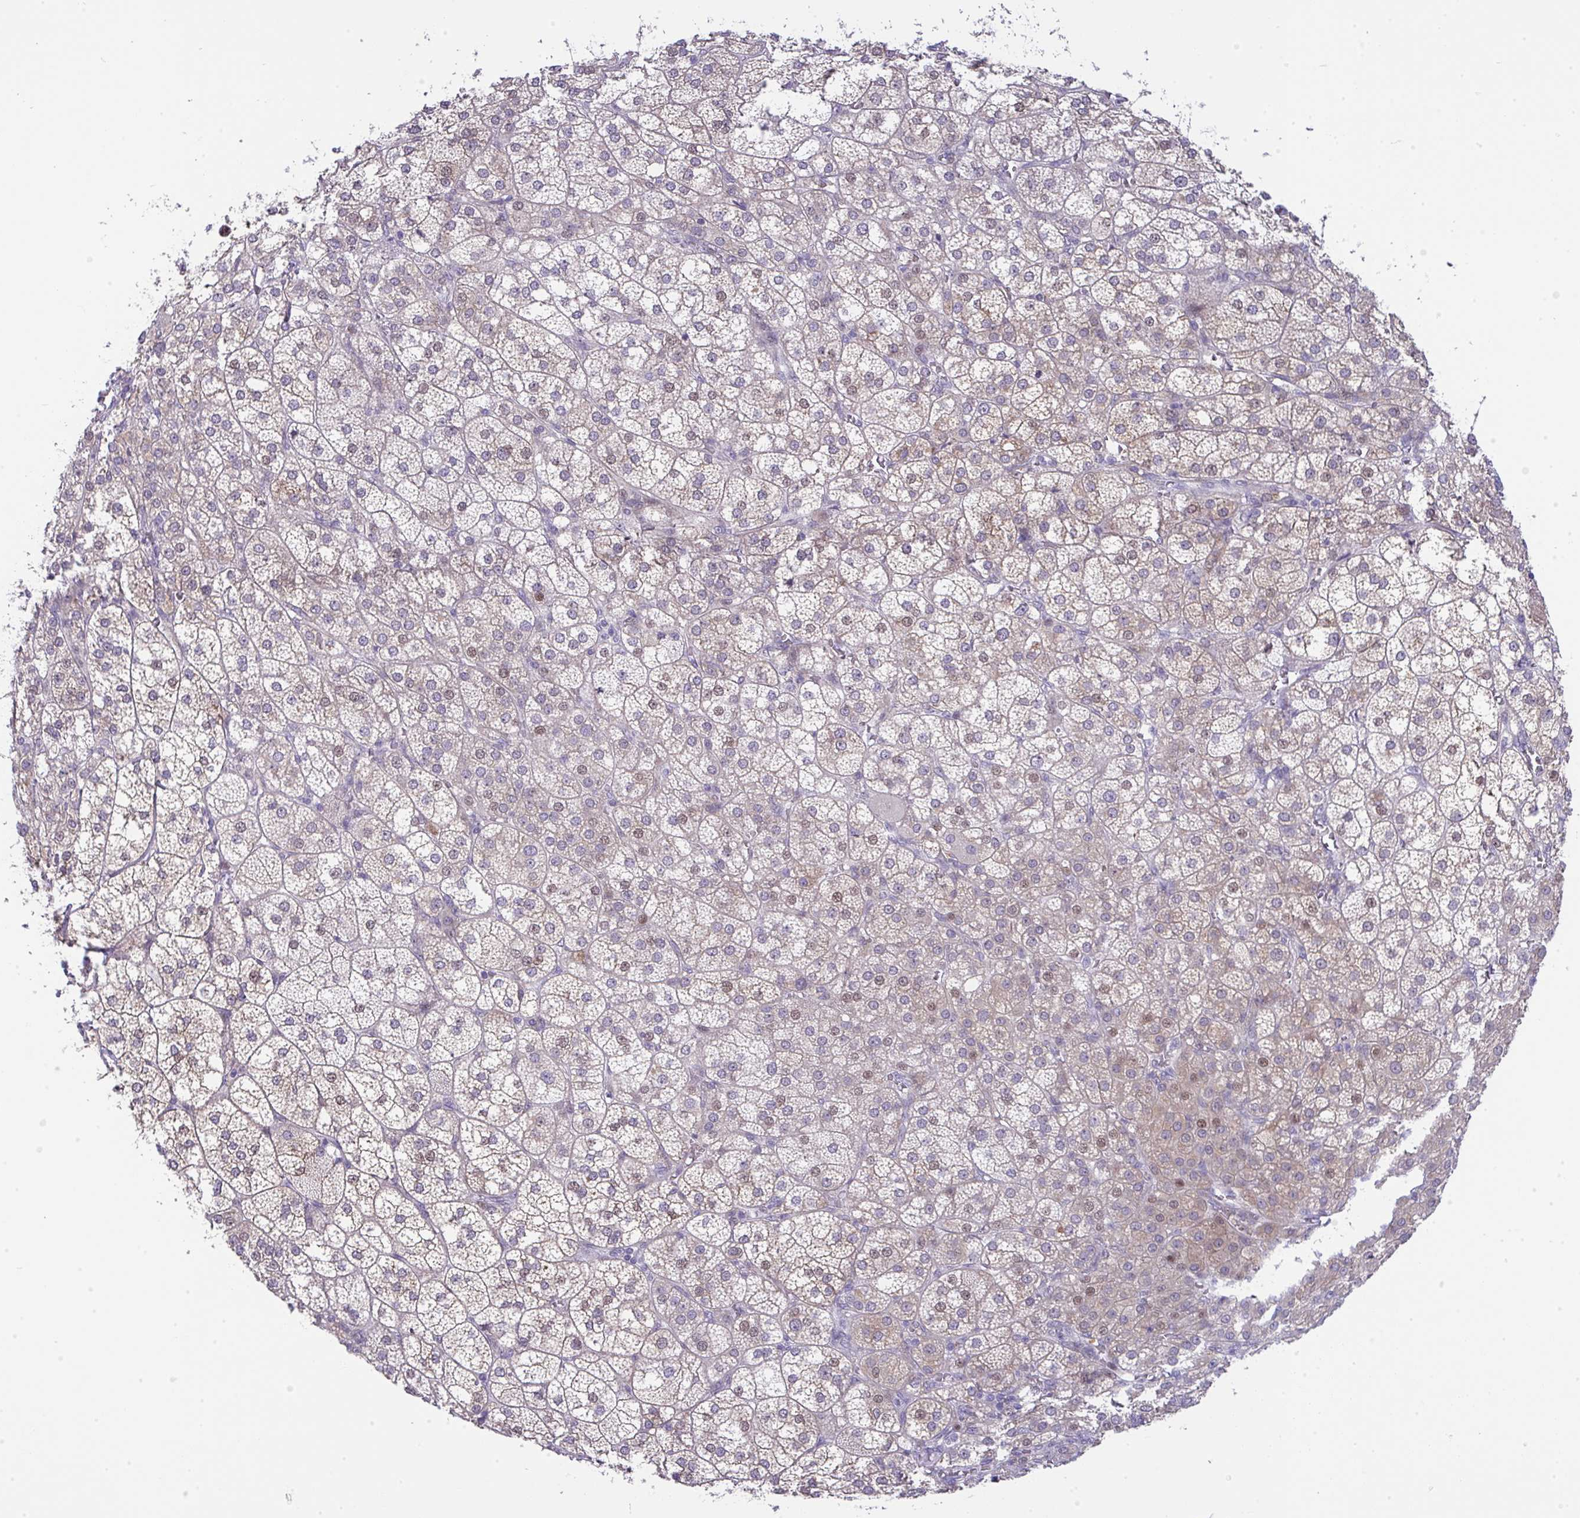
{"staining": {"intensity": "moderate", "quantity": "25%-75%", "location": "cytoplasmic/membranous,nuclear"}, "tissue": "adrenal gland", "cell_type": "Glandular cells", "image_type": "normal", "snomed": [{"axis": "morphology", "description": "Normal tissue, NOS"}, {"axis": "topography", "description": "Adrenal gland"}], "caption": "IHC (DAB) staining of normal human adrenal gland shows moderate cytoplasmic/membranous,nuclear protein expression in approximately 25%-75% of glandular cells.", "gene": "GALNT16", "patient": {"sex": "female", "age": 60}}